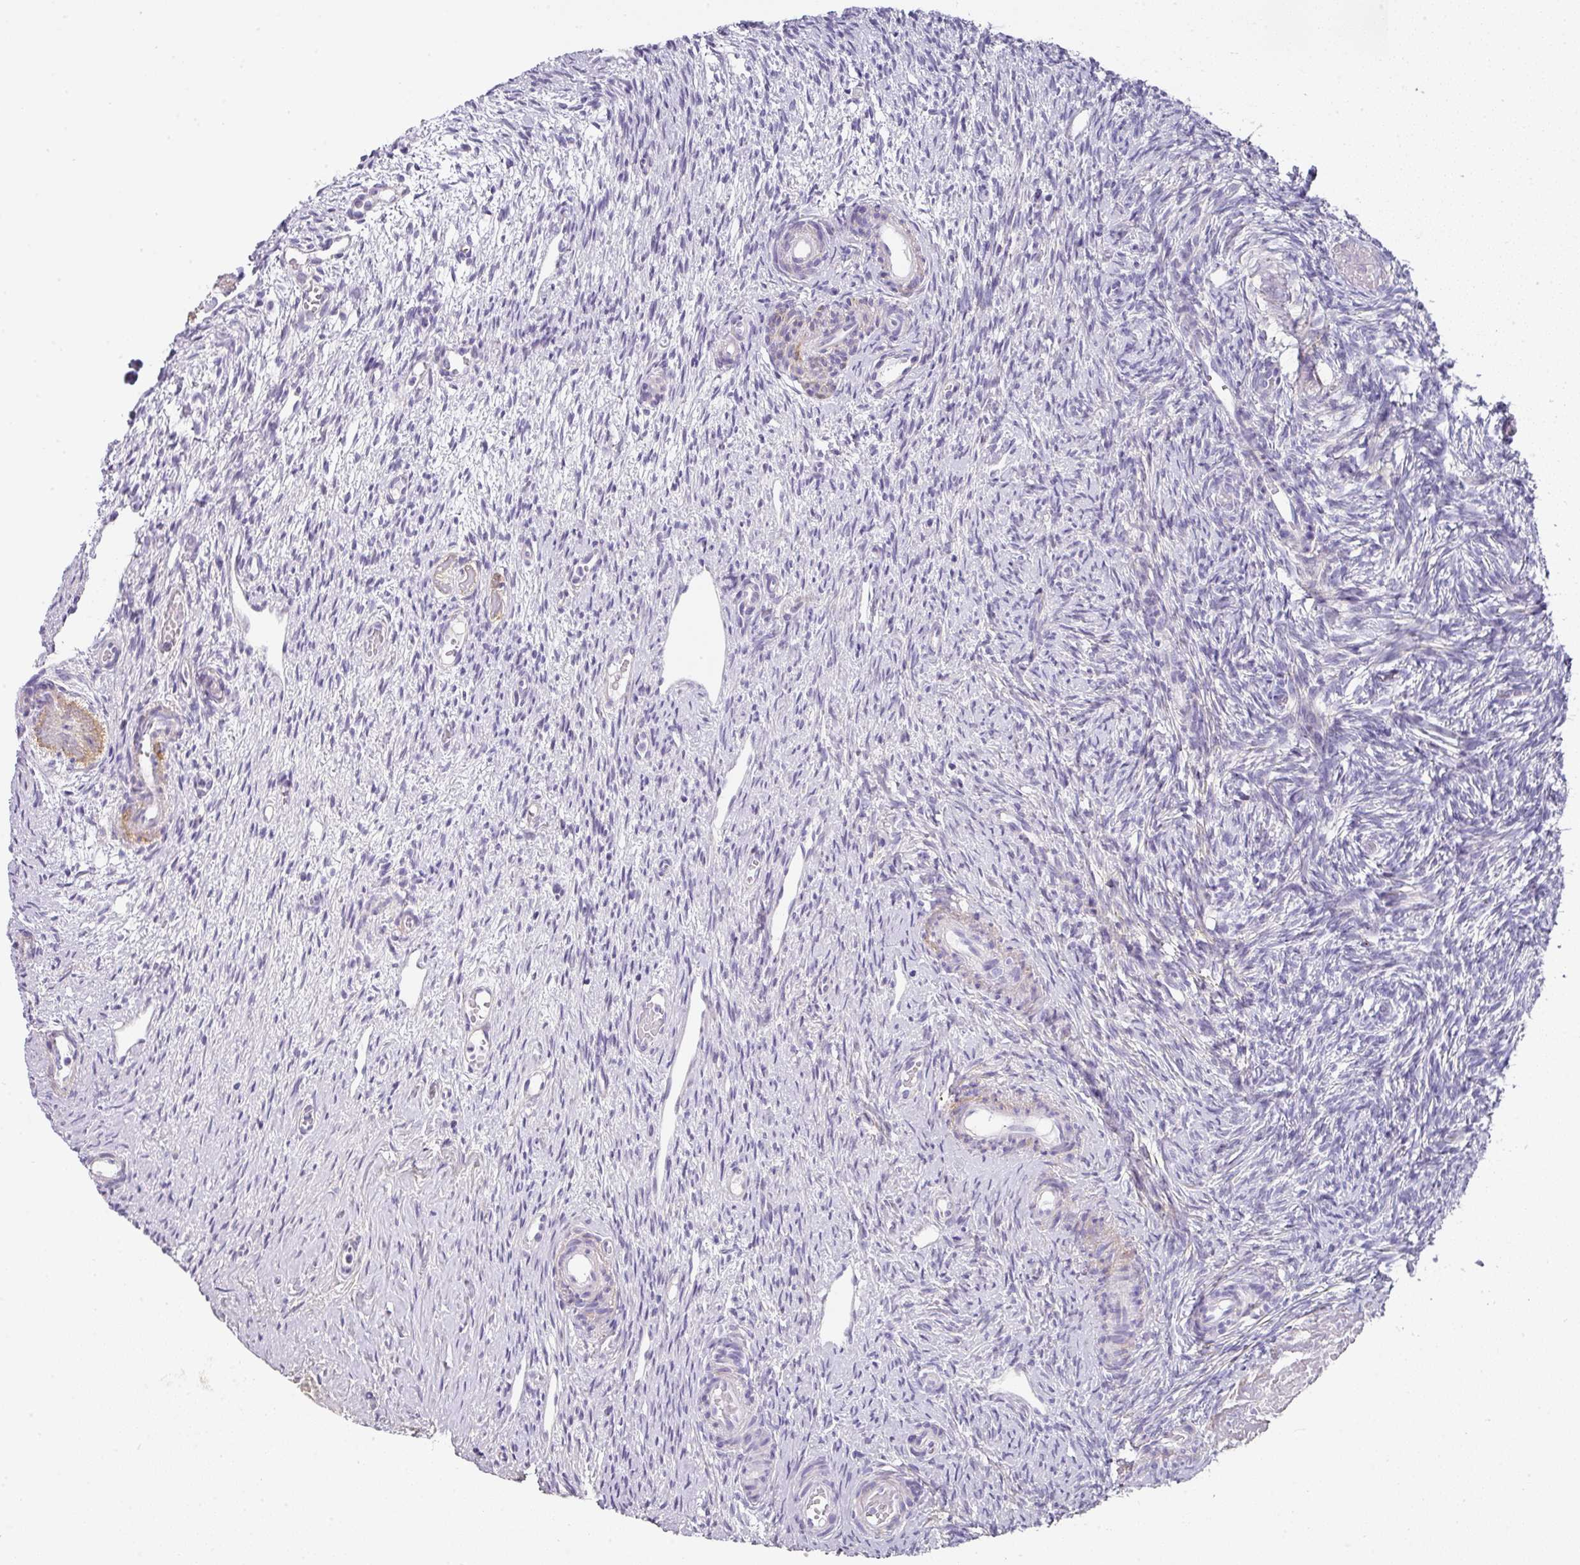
{"staining": {"intensity": "negative", "quantity": "none", "location": "none"}, "tissue": "ovary", "cell_type": "Follicle cells", "image_type": "normal", "snomed": [{"axis": "morphology", "description": "Normal tissue, NOS"}, {"axis": "topography", "description": "Ovary"}], "caption": "The immunohistochemistry (IHC) histopathology image has no significant positivity in follicle cells of ovary. The staining is performed using DAB brown chromogen with nuclei counter-stained in using hematoxylin.", "gene": "ANKRD29", "patient": {"sex": "female", "age": 51}}